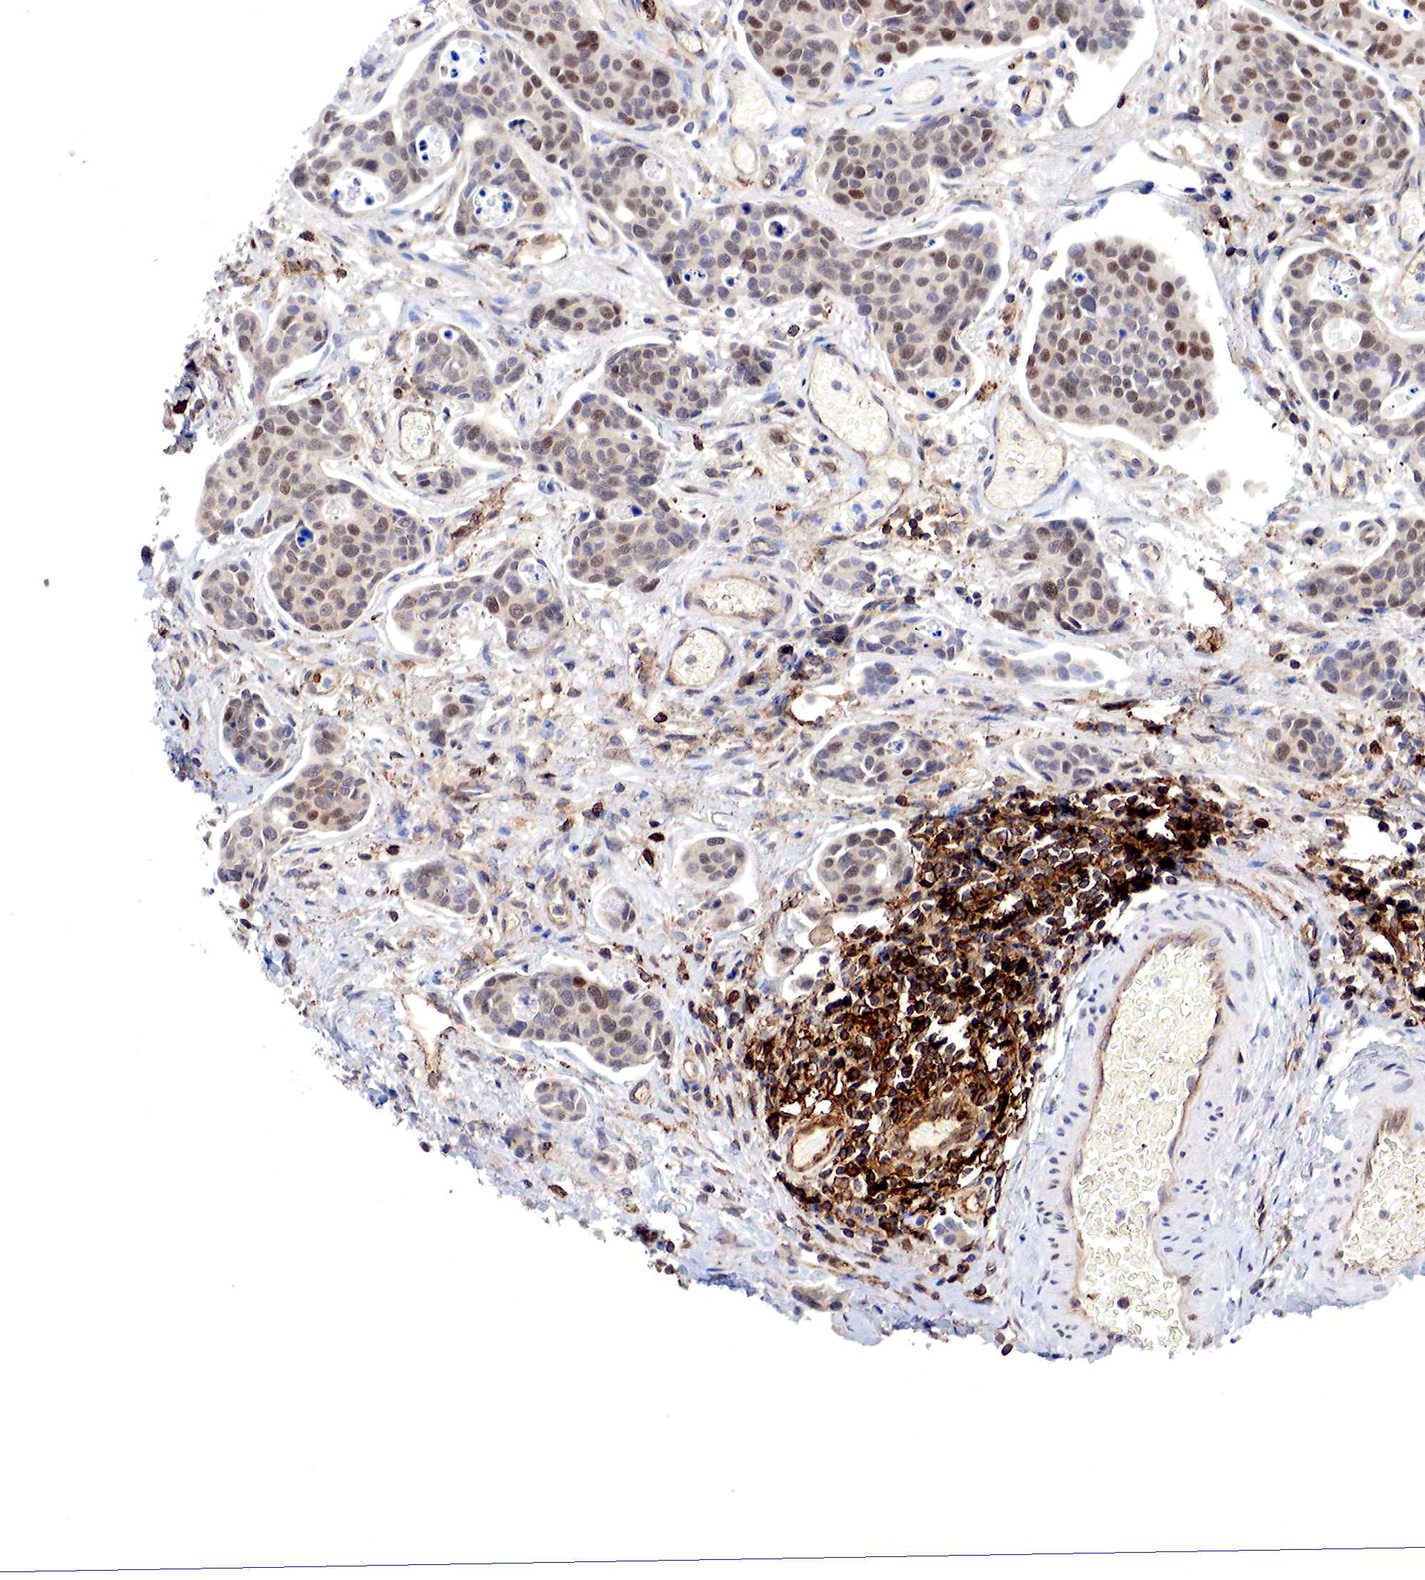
{"staining": {"intensity": "moderate", "quantity": ">75%", "location": "cytoplasmic/membranous,nuclear"}, "tissue": "urothelial cancer", "cell_type": "Tumor cells", "image_type": "cancer", "snomed": [{"axis": "morphology", "description": "Urothelial carcinoma, High grade"}, {"axis": "topography", "description": "Urinary bladder"}], "caption": "Brown immunohistochemical staining in human high-grade urothelial carcinoma displays moderate cytoplasmic/membranous and nuclear expression in approximately >75% of tumor cells.", "gene": "PABIR2", "patient": {"sex": "male", "age": 78}}